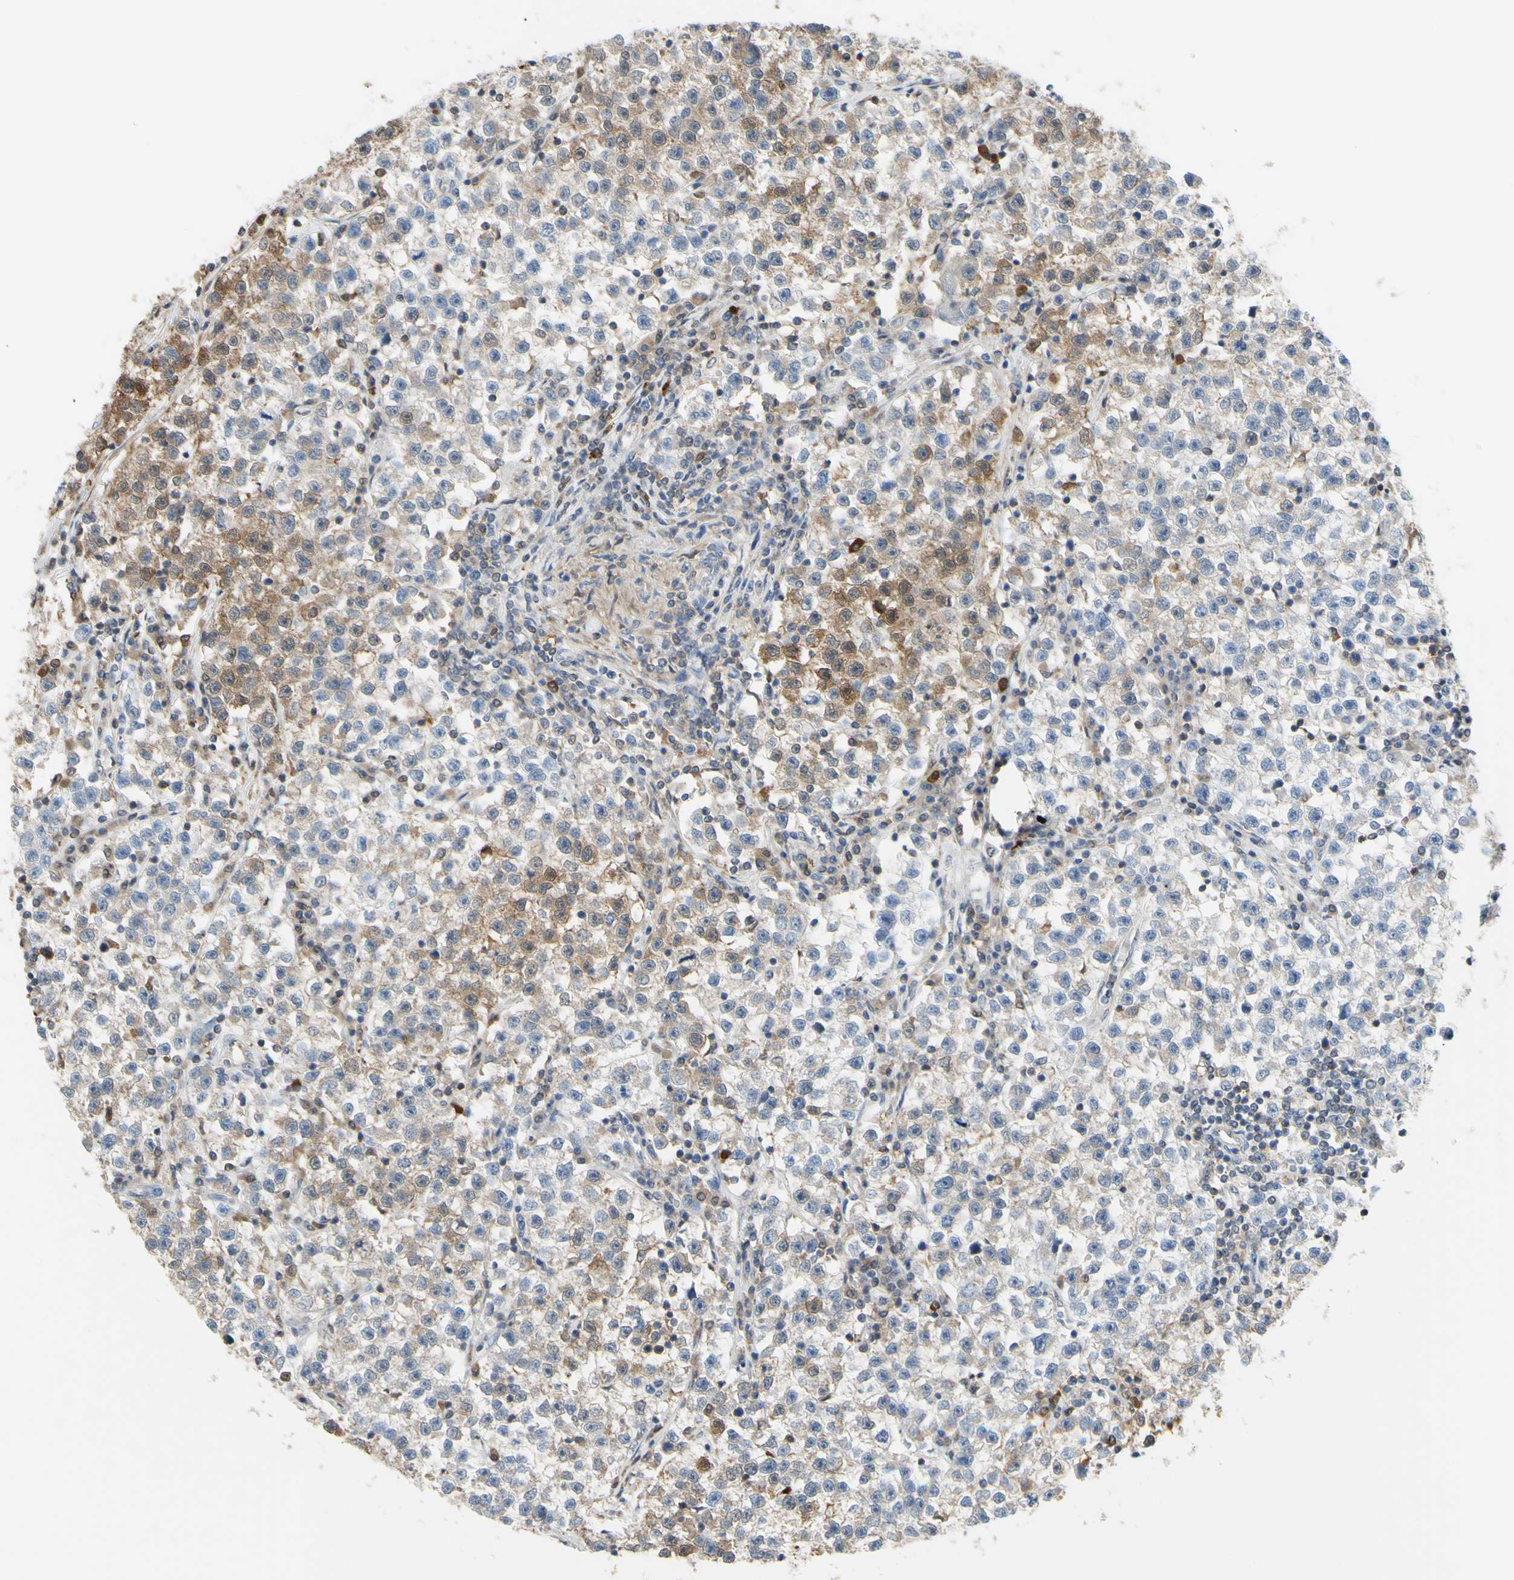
{"staining": {"intensity": "moderate", "quantity": "25%-75%", "location": "cytoplasmic/membranous"}, "tissue": "testis cancer", "cell_type": "Tumor cells", "image_type": "cancer", "snomed": [{"axis": "morphology", "description": "Seminoma, NOS"}, {"axis": "topography", "description": "Testis"}], "caption": "Immunohistochemistry (DAB) staining of testis cancer (seminoma) exhibits moderate cytoplasmic/membranous protein positivity in approximately 25%-75% of tumor cells. Using DAB (3,3'-diaminobenzidine) (brown) and hematoxylin (blue) stains, captured at high magnification using brightfield microscopy.", "gene": "UPK3B", "patient": {"sex": "male", "age": 22}}